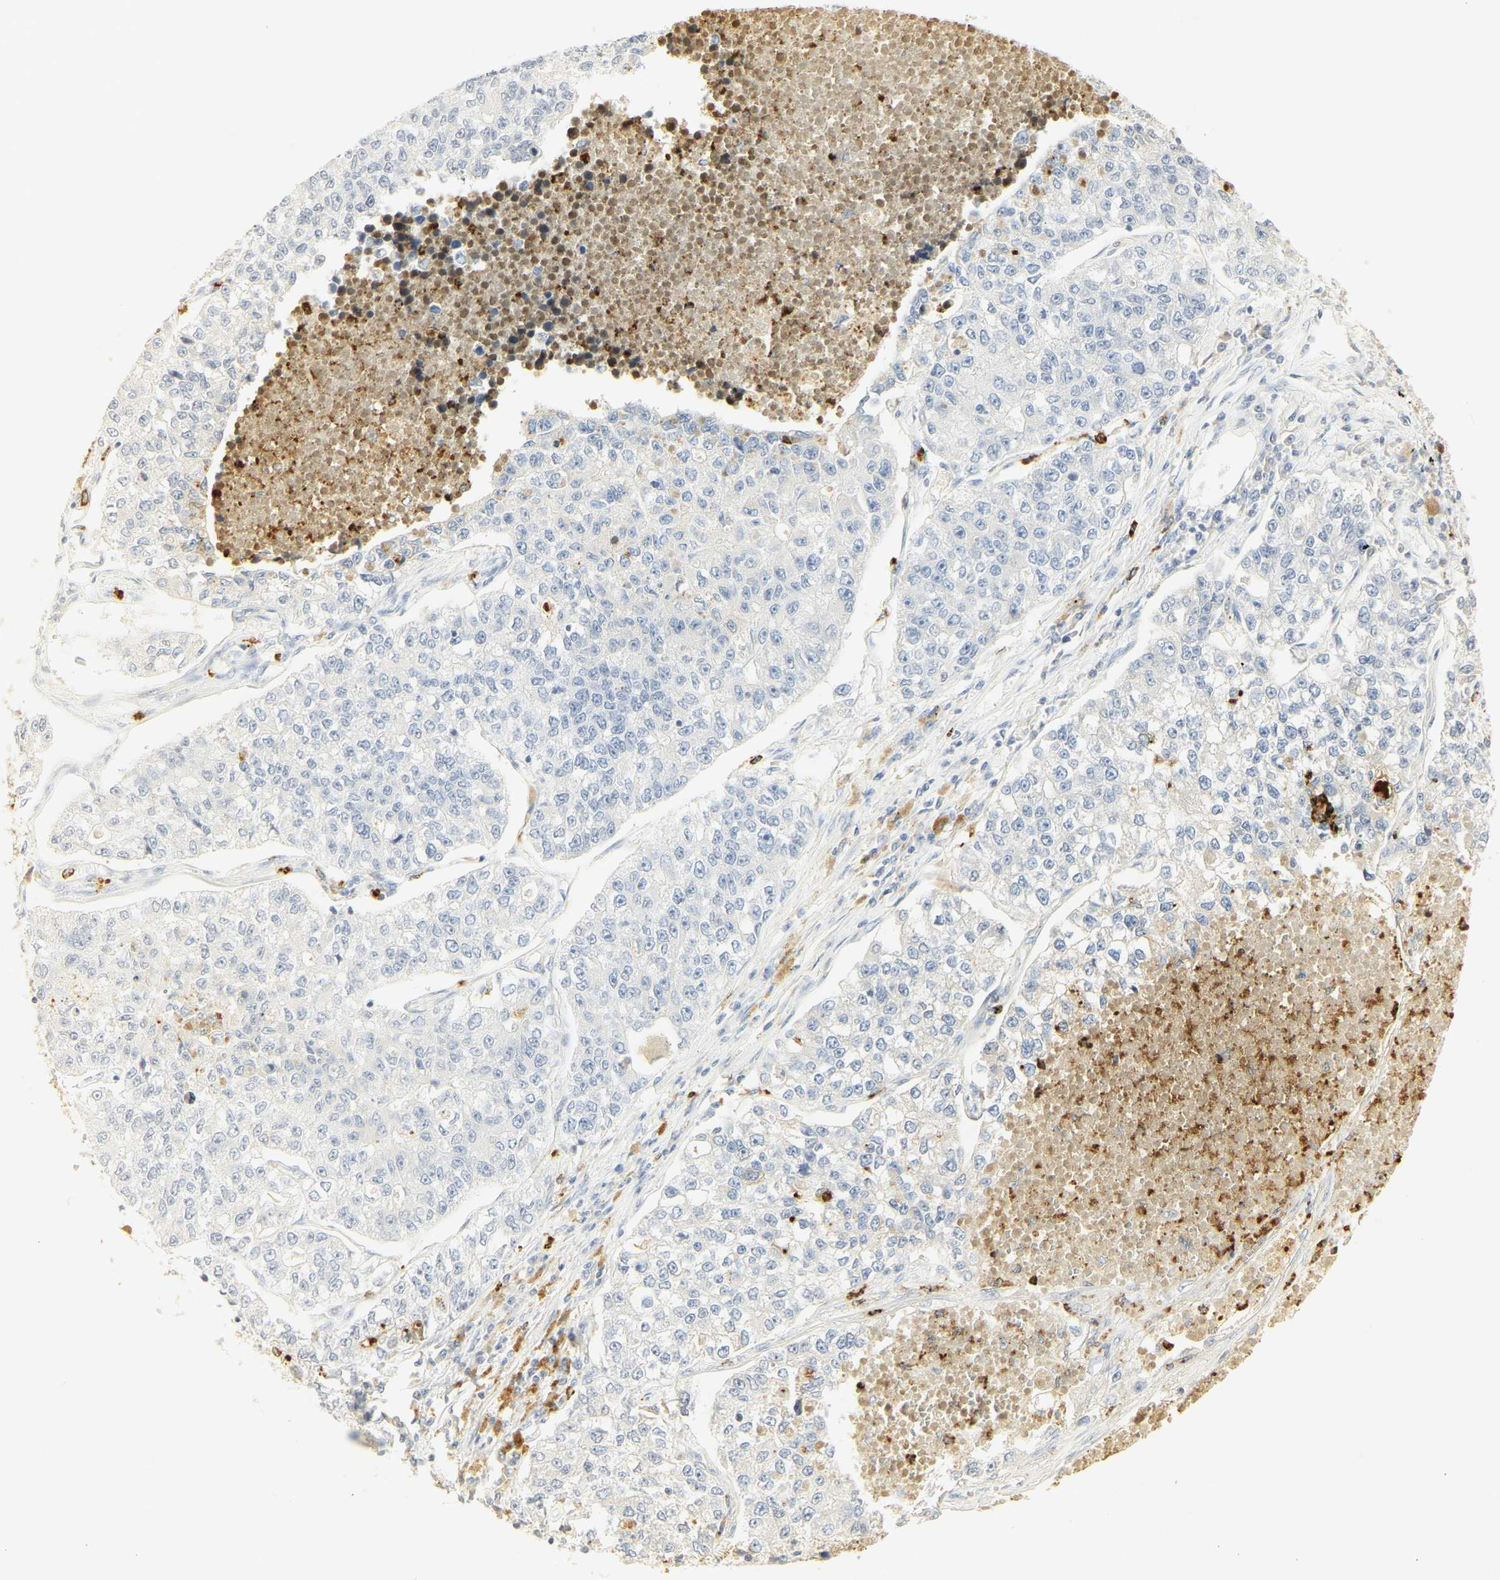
{"staining": {"intensity": "negative", "quantity": "none", "location": "none"}, "tissue": "lung cancer", "cell_type": "Tumor cells", "image_type": "cancer", "snomed": [{"axis": "morphology", "description": "Adenocarcinoma, NOS"}, {"axis": "topography", "description": "Lung"}], "caption": "A high-resolution micrograph shows immunohistochemistry staining of lung adenocarcinoma, which displays no significant positivity in tumor cells.", "gene": "MPO", "patient": {"sex": "male", "age": 49}}